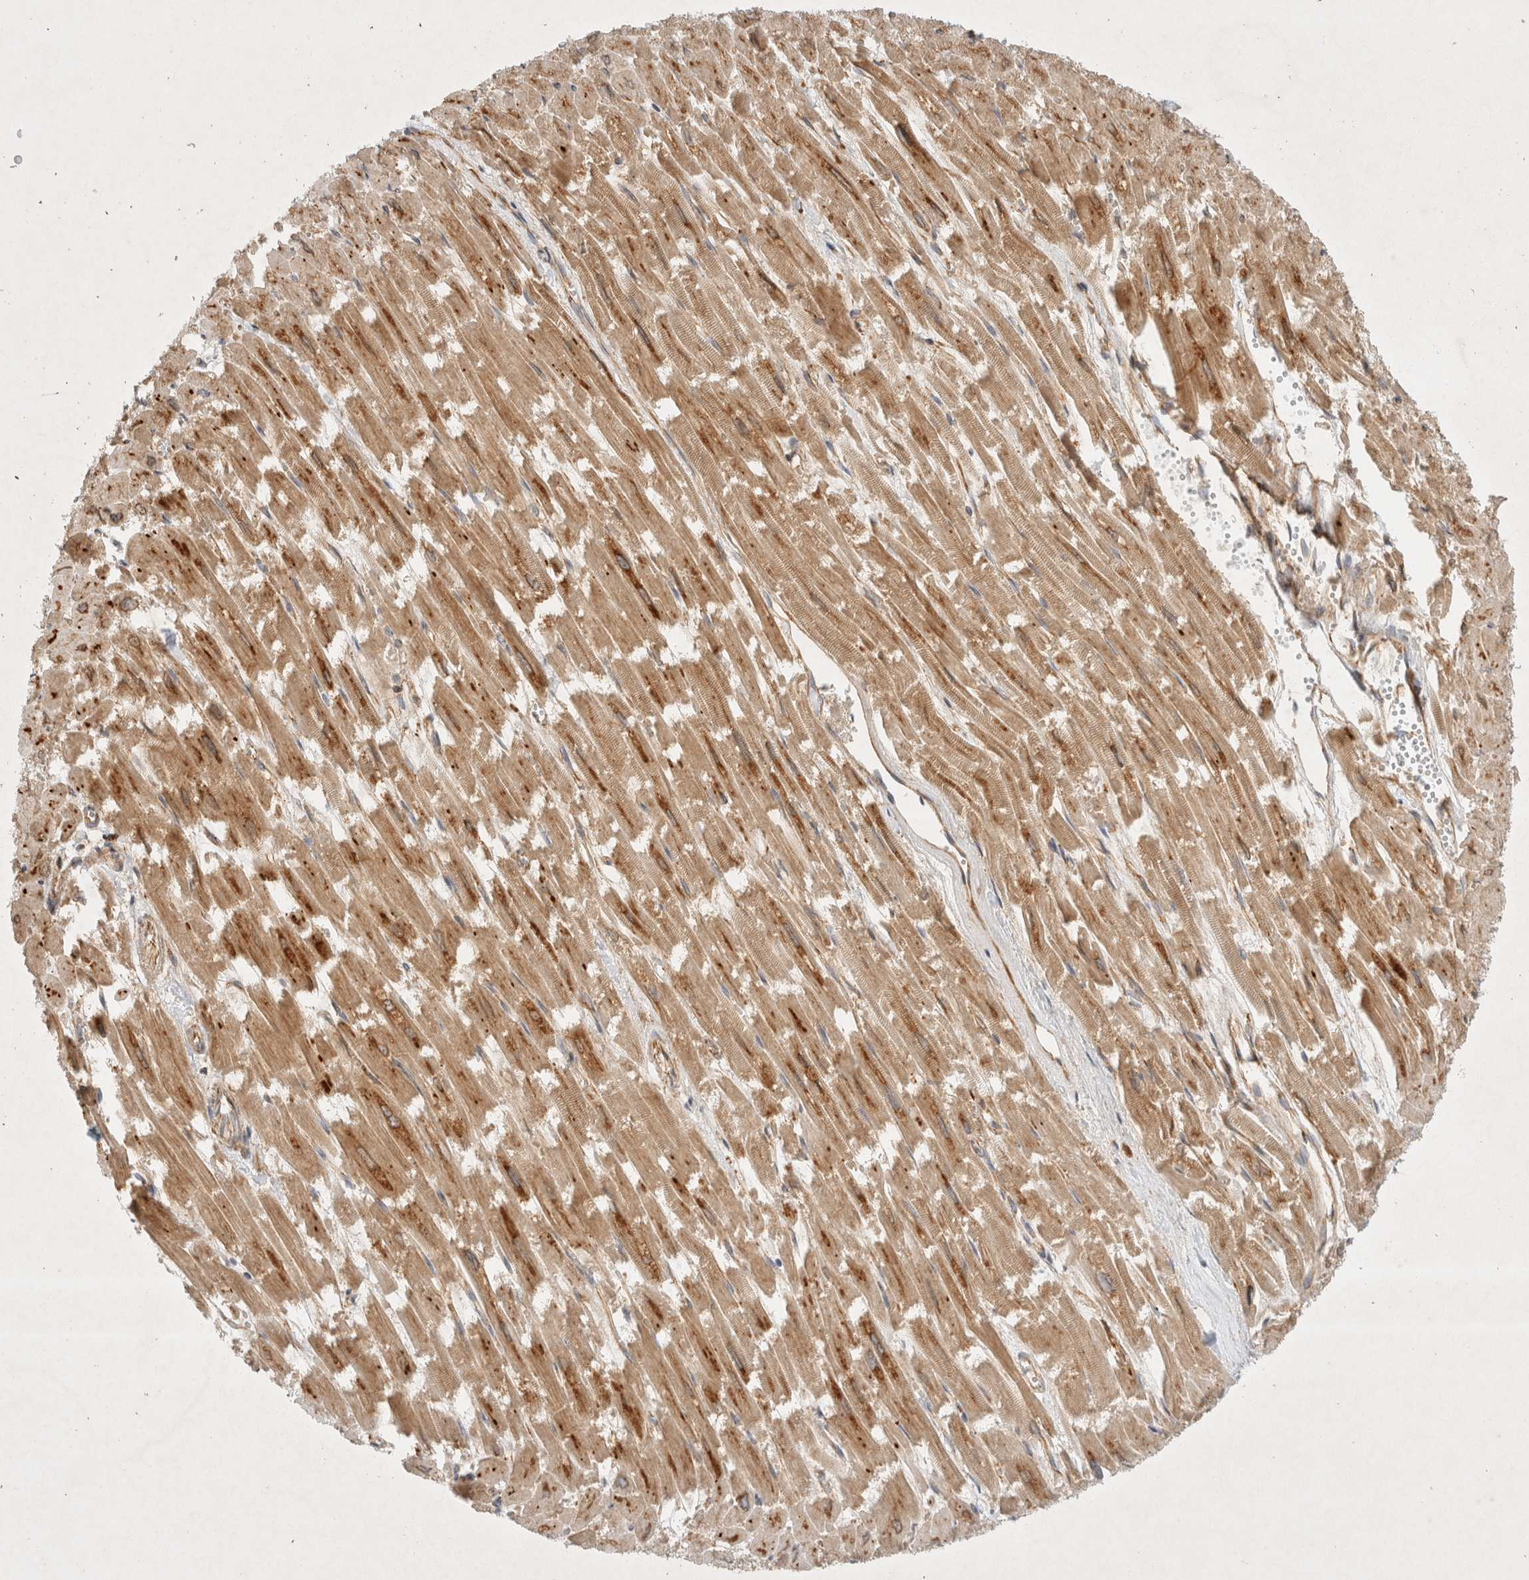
{"staining": {"intensity": "moderate", "quantity": ">75%", "location": "cytoplasmic/membranous"}, "tissue": "heart muscle", "cell_type": "Cardiomyocytes", "image_type": "normal", "snomed": [{"axis": "morphology", "description": "Normal tissue, NOS"}, {"axis": "topography", "description": "Heart"}], "caption": "Brown immunohistochemical staining in normal heart muscle displays moderate cytoplasmic/membranous expression in about >75% of cardiomyocytes.", "gene": "GPR150", "patient": {"sex": "male", "age": 54}}